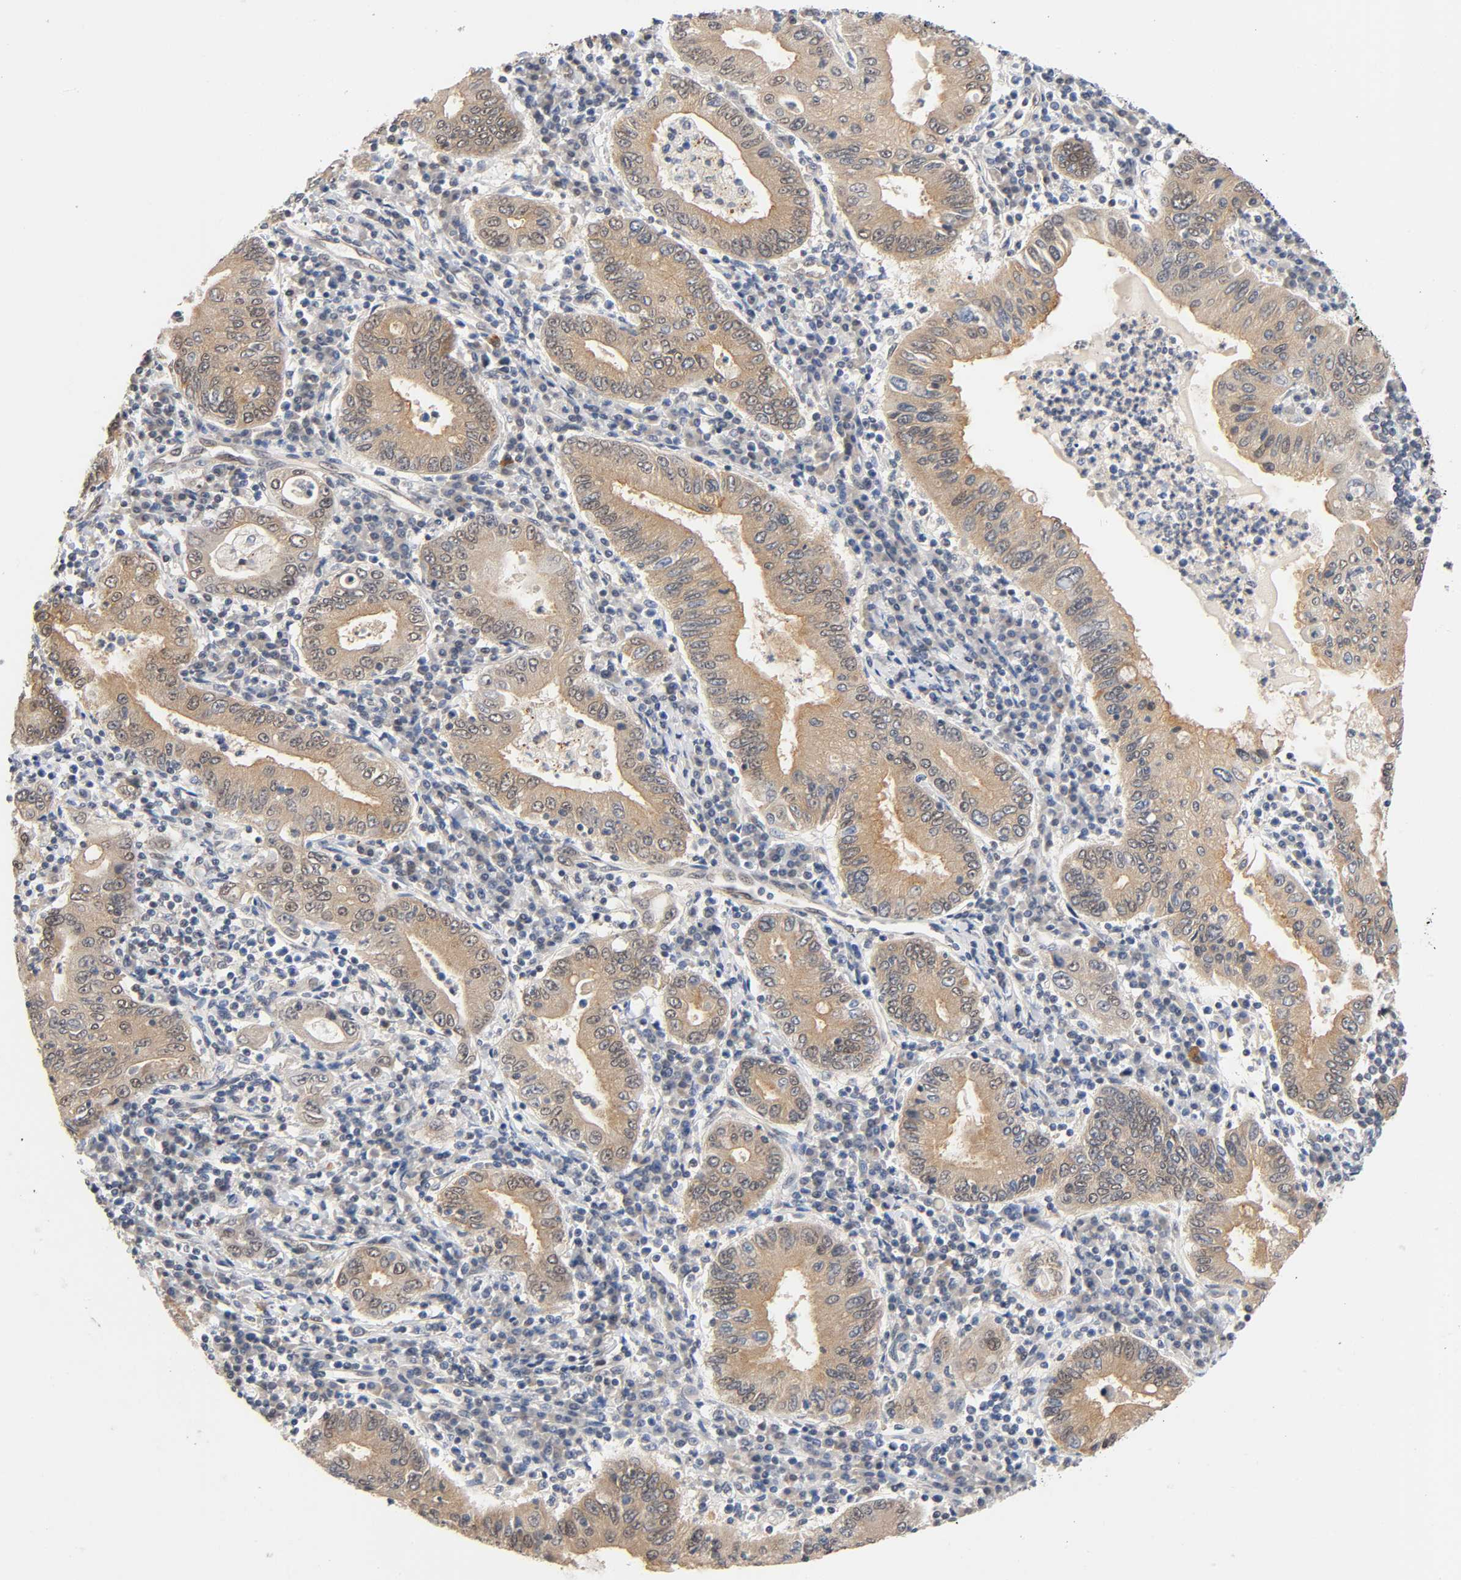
{"staining": {"intensity": "weak", "quantity": ">75%", "location": "cytoplasmic/membranous"}, "tissue": "stomach cancer", "cell_type": "Tumor cells", "image_type": "cancer", "snomed": [{"axis": "morphology", "description": "Normal tissue, NOS"}, {"axis": "morphology", "description": "Adenocarcinoma, NOS"}, {"axis": "topography", "description": "Esophagus"}, {"axis": "topography", "description": "Stomach, upper"}, {"axis": "topography", "description": "Peripheral nerve tissue"}], "caption": "Stomach cancer (adenocarcinoma) tissue shows weak cytoplasmic/membranous expression in about >75% of tumor cells, visualized by immunohistochemistry.", "gene": "PRKAB1", "patient": {"sex": "male", "age": 62}}